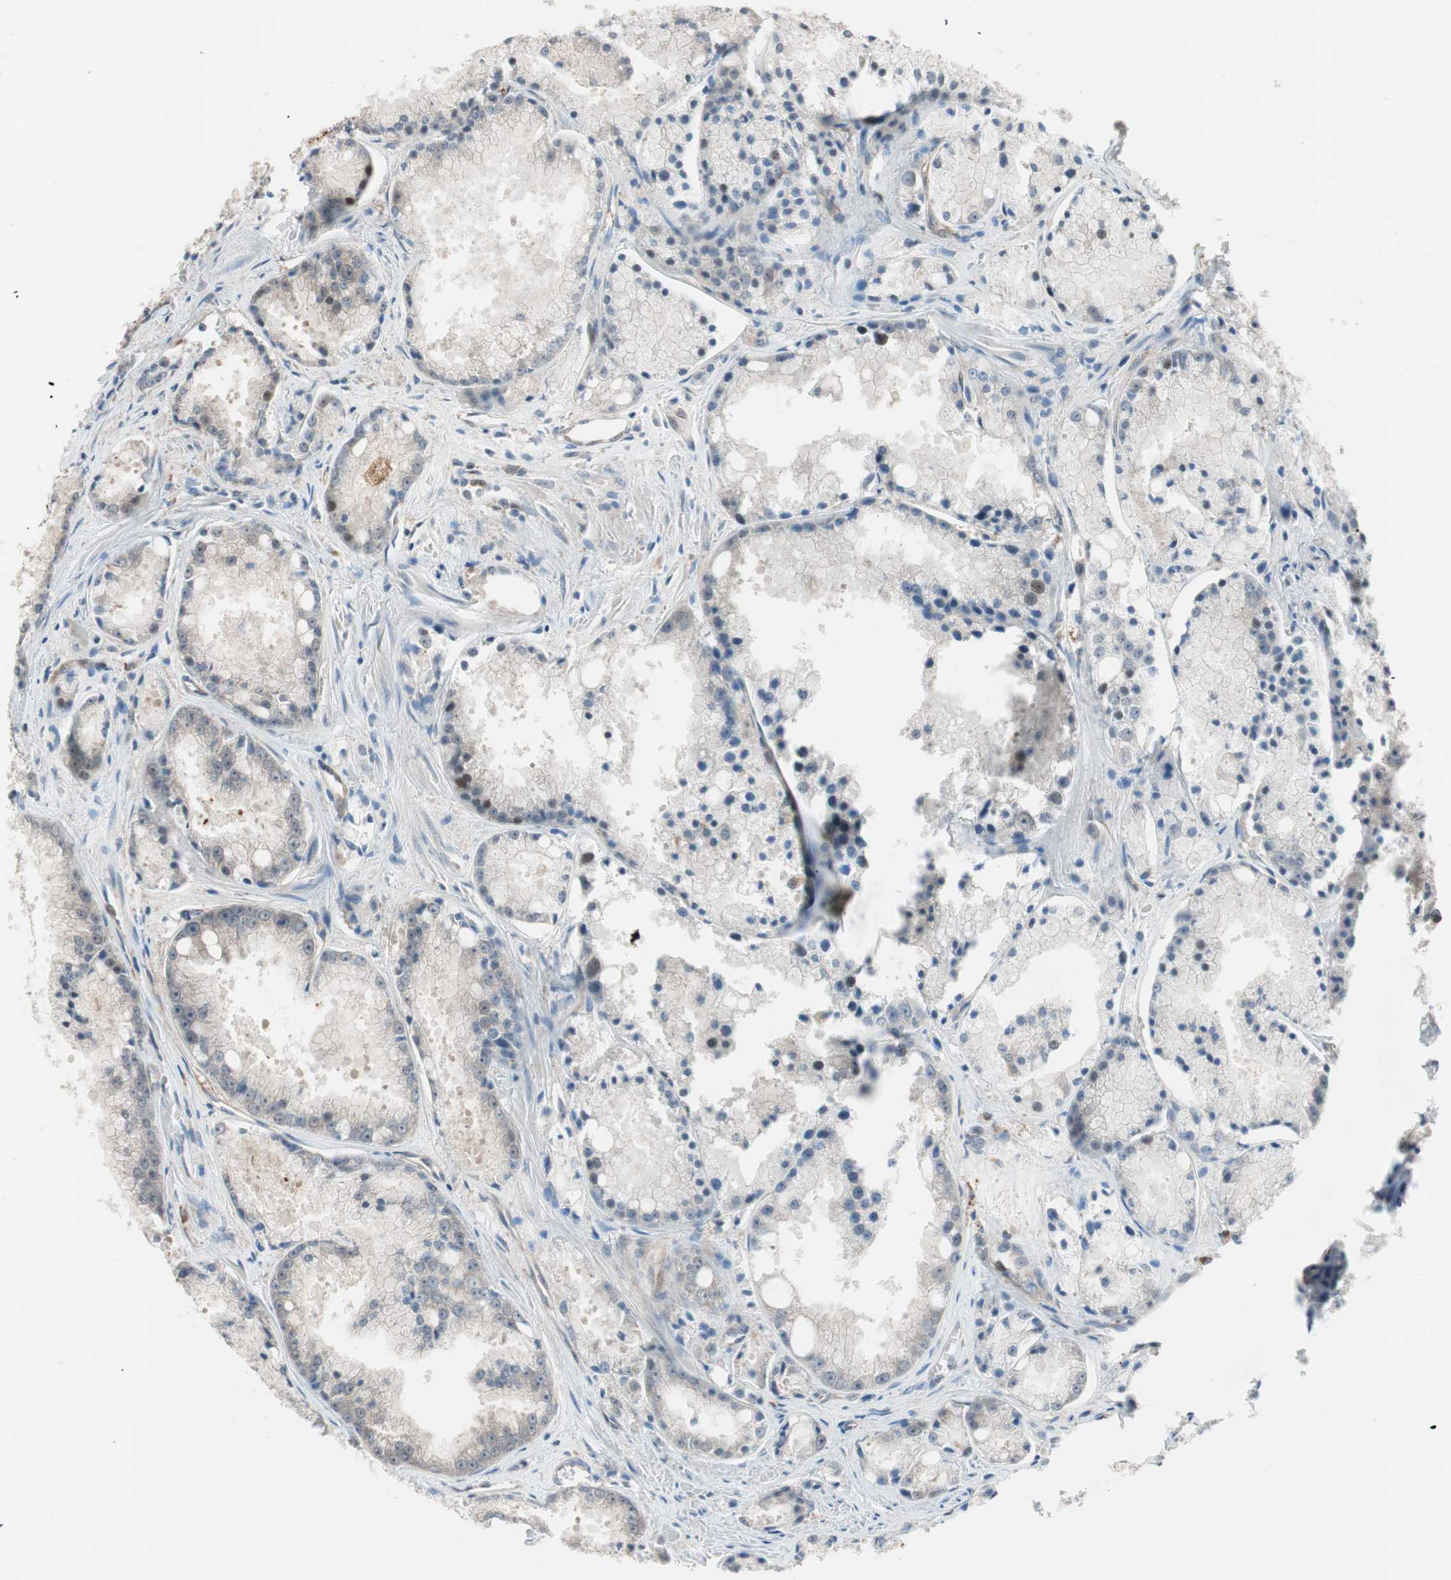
{"staining": {"intensity": "weak", "quantity": "<25%", "location": "cytoplasmic/membranous"}, "tissue": "prostate cancer", "cell_type": "Tumor cells", "image_type": "cancer", "snomed": [{"axis": "morphology", "description": "Adenocarcinoma, Low grade"}, {"axis": "topography", "description": "Prostate"}], "caption": "The histopathology image displays no significant positivity in tumor cells of adenocarcinoma (low-grade) (prostate).", "gene": "PIK3R3", "patient": {"sex": "male", "age": 64}}